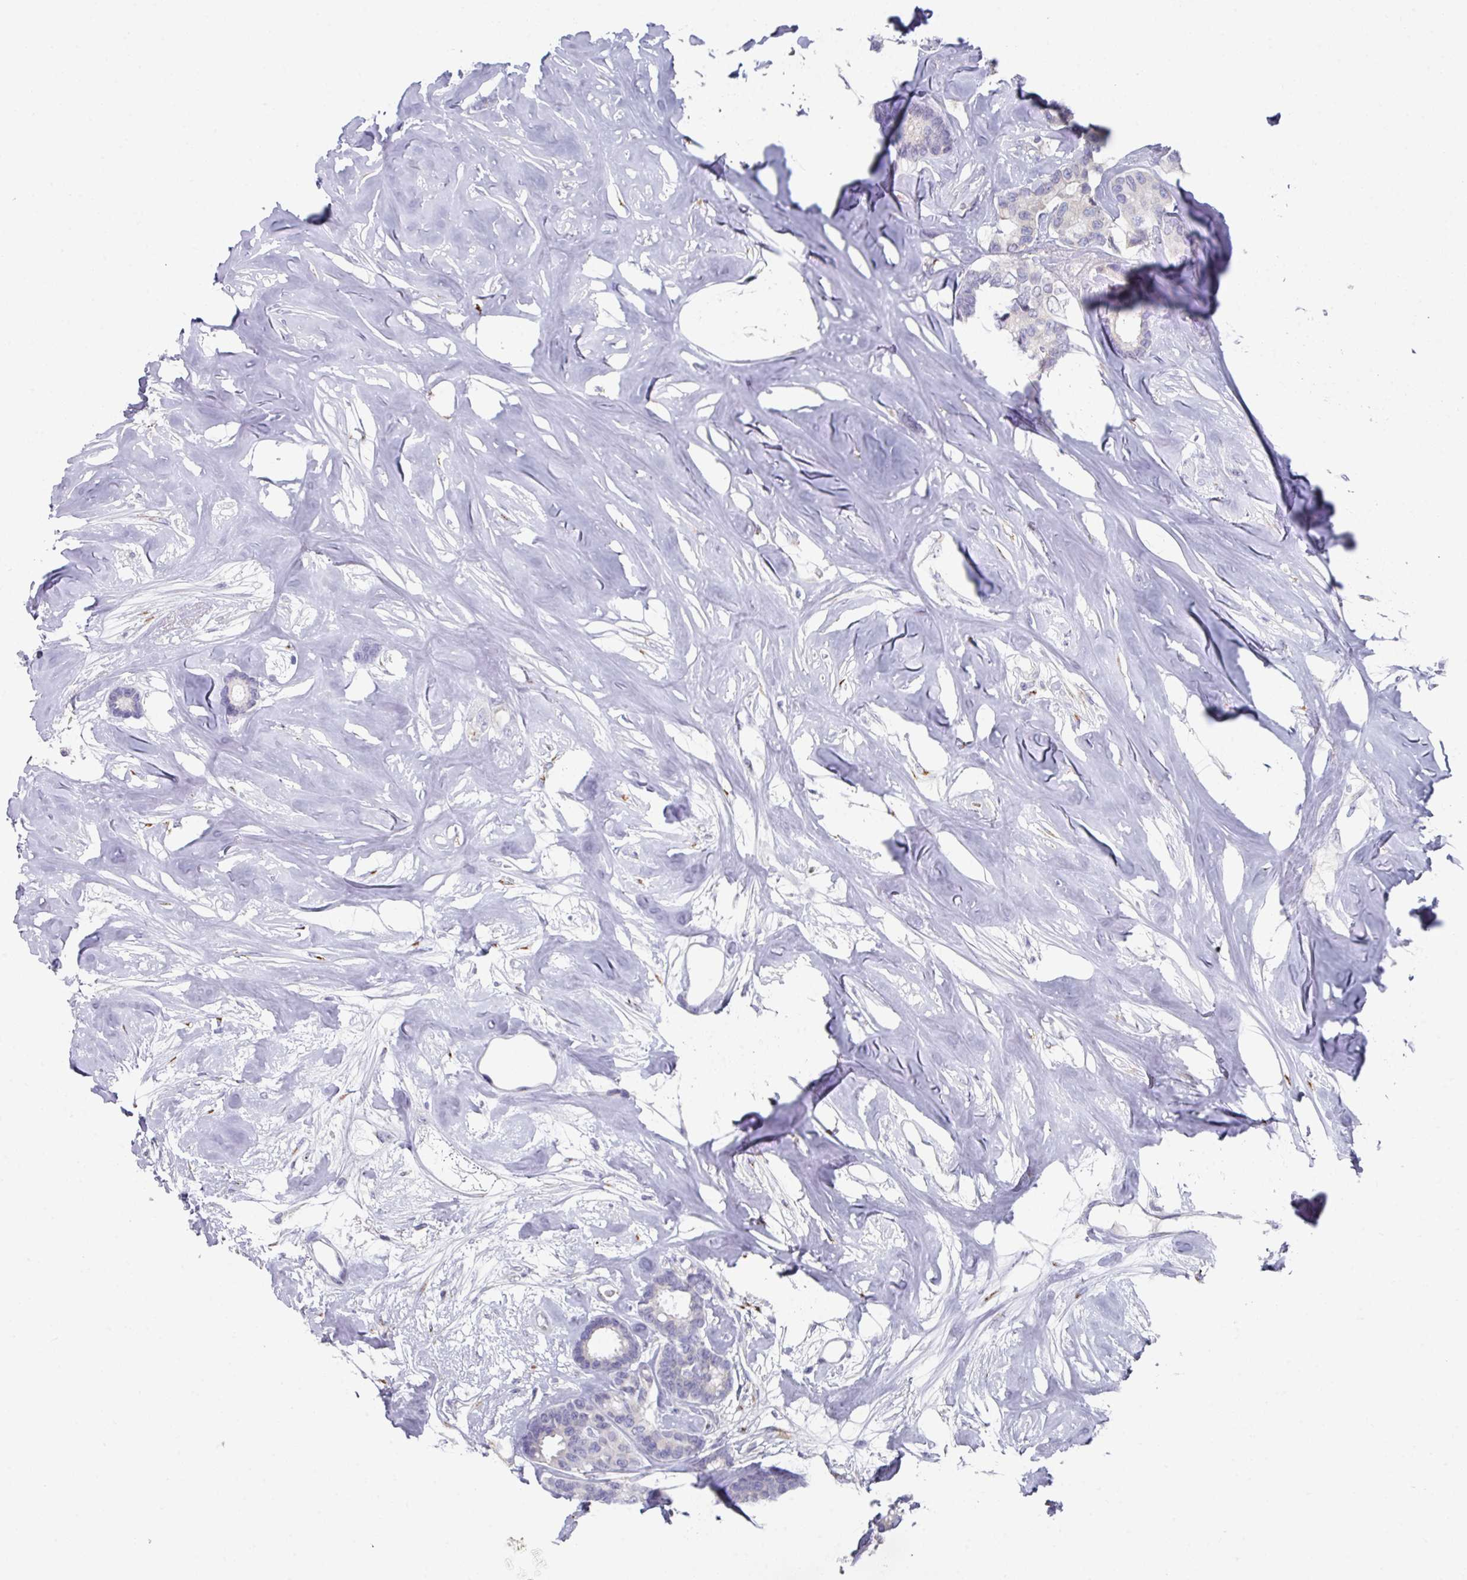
{"staining": {"intensity": "negative", "quantity": "none", "location": "none"}, "tissue": "breast cancer", "cell_type": "Tumor cells", "image_type": "cancer", "snomed": [{"axis": "morphology", "description": "Duct carcinoma"}, {"axis": "topography", "description": "Breast"}], "caption": "This micrograph is of breast cancer (invasive ductal carcinoma) stained with immunohistochemistry (IHC) to label a protein in brown with the nuclei are counter-stained blue. There is no expression in tumor cells.", "gene": "VKORC1L1", "patient": {"sex": "female", "age": 87}}